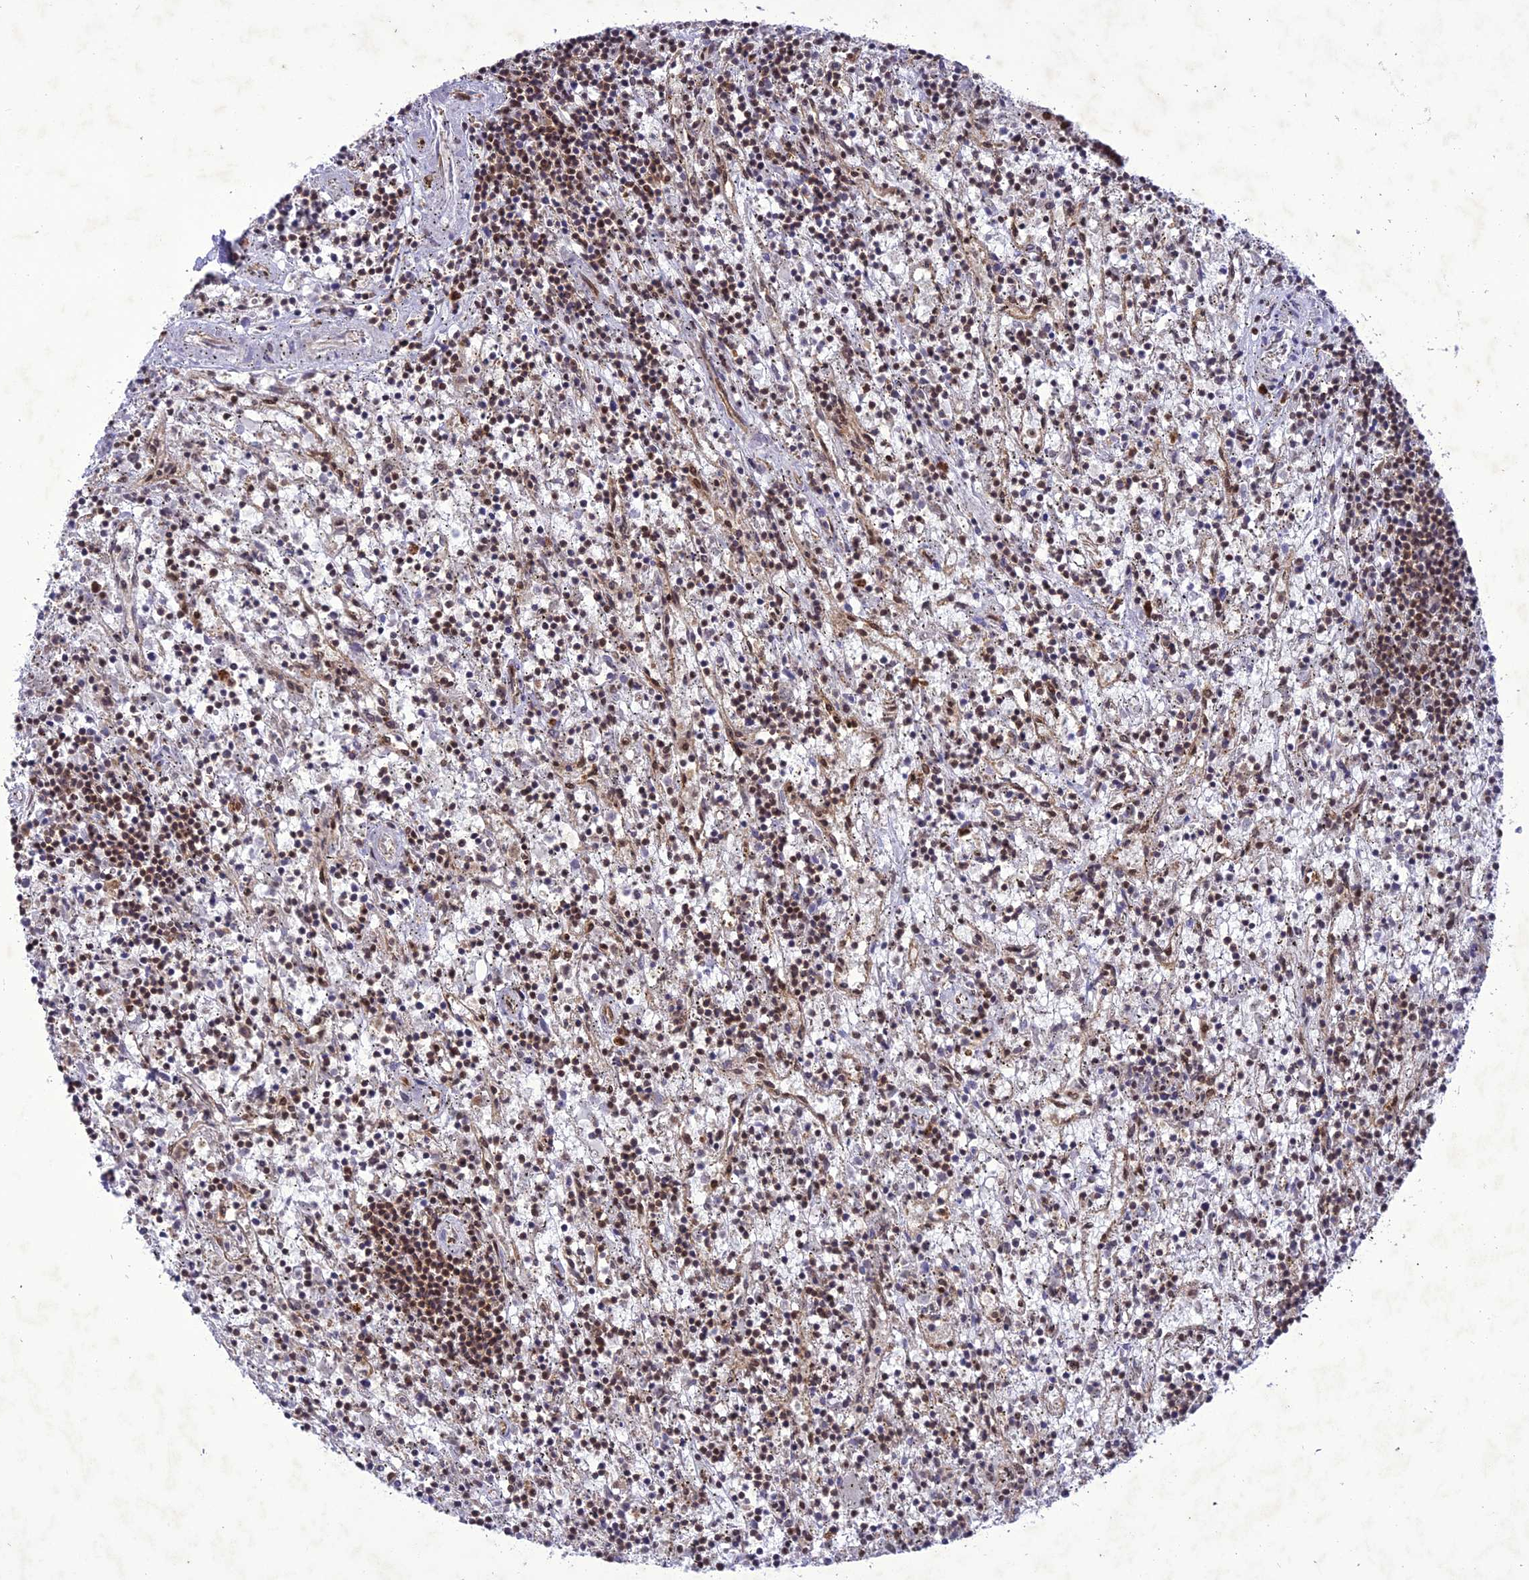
{"staining": {"intensity": "moderate", "quantity": "25%-75%", "location": "nuclear"}, "tissue": "lymphoma", "cell_type": "Tumor cells", "image_type": "cancer", "snomed": [{"axis": "morphology", "description": "Malignant lymphoma, non-Hodgkin's type, Low grade"}, {"axis": "topography", "description": "Spleen"}], "caption": "IHC image of neoplastic tissue: human lymphoma stained using immunohistochemistry demonstrates medium levels of moderate protein expression localized specifically in the nuclear of tumor cells, appearing as a nuclear brown color.", "gene": "DDX1", "patient": {"sex": "male", "age": 76}}